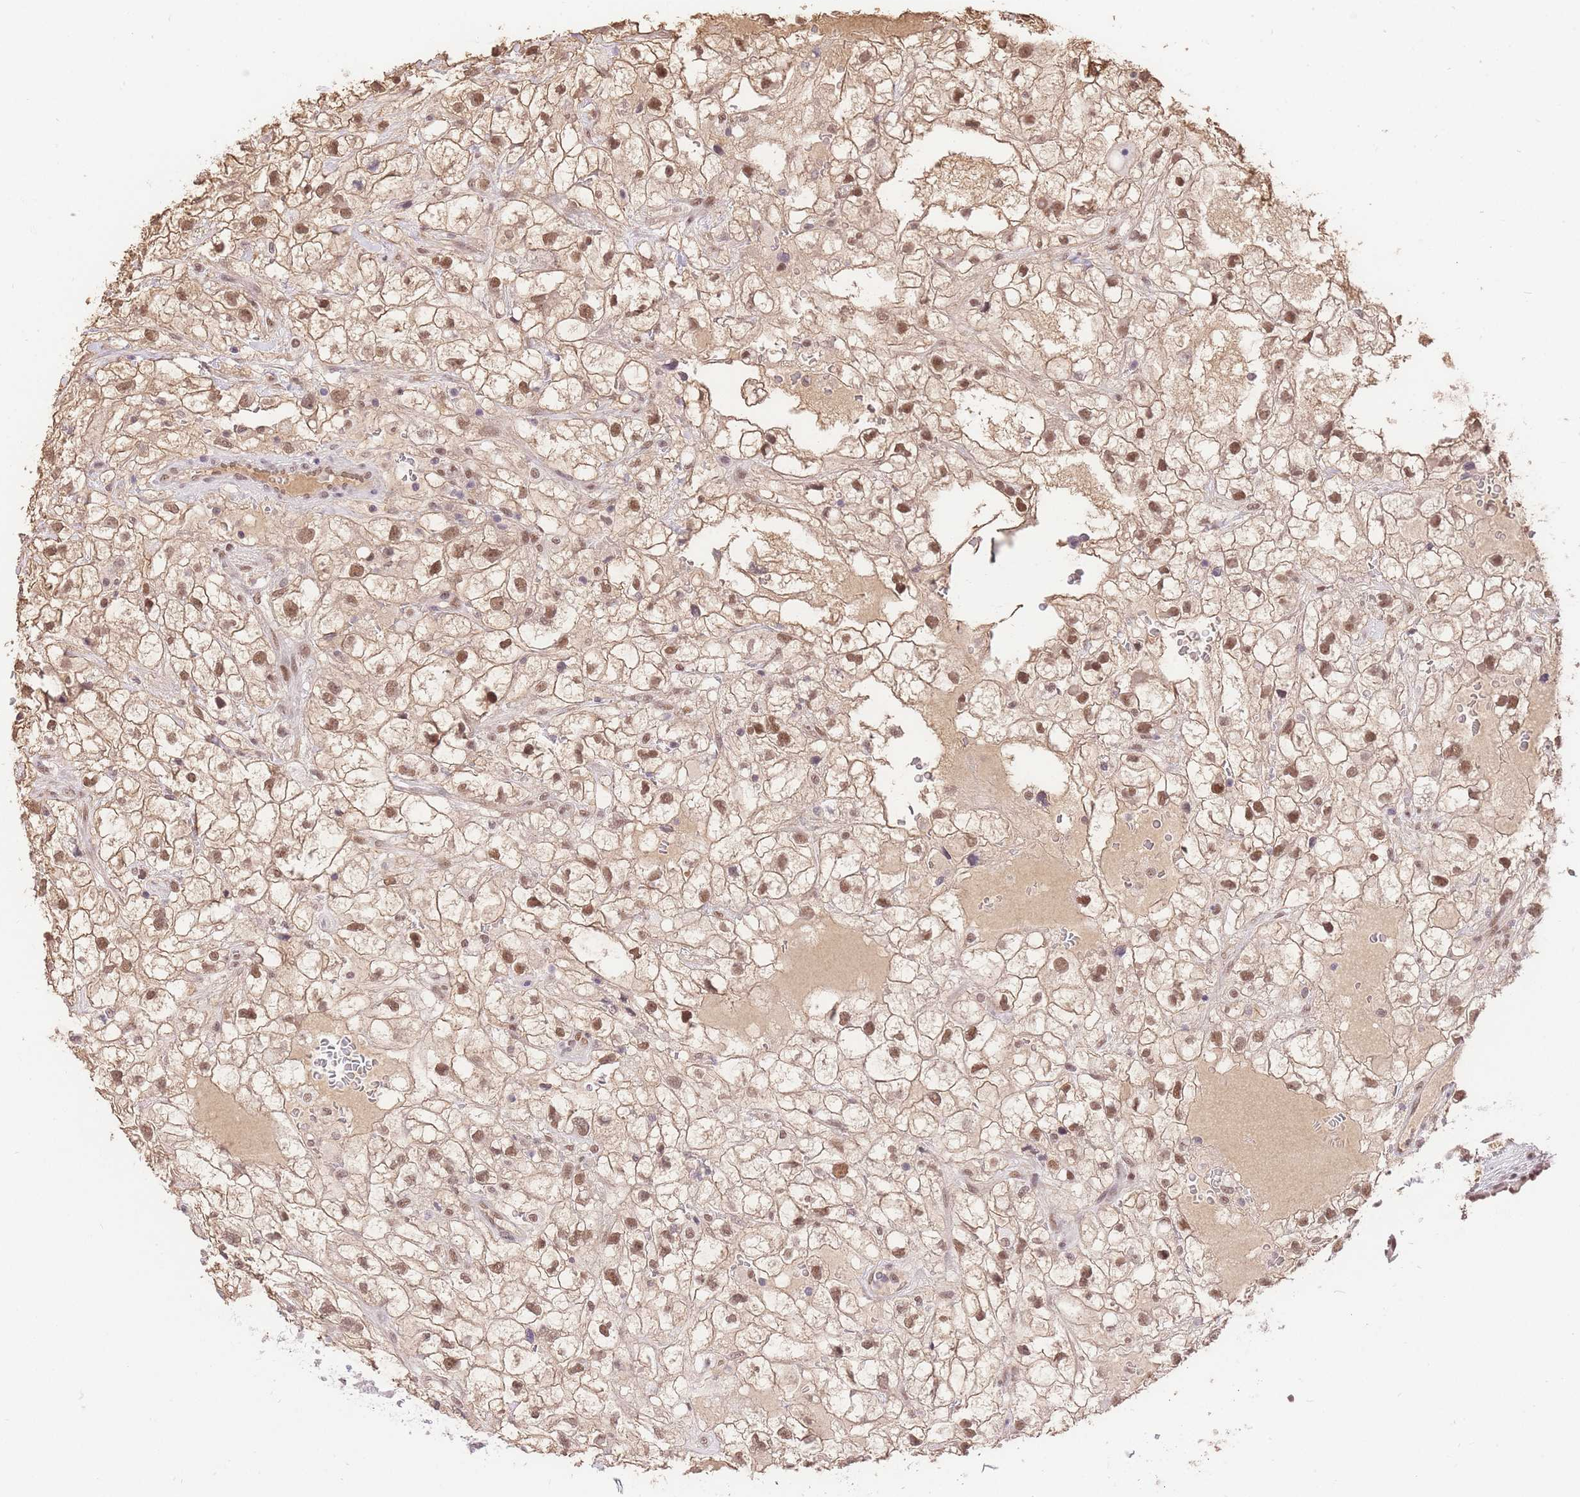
{"staining": {"intensity": "moderate", "quantity": ">75%", "location": "nuclear"}, "tissue": "renal cancer", "cell_type": "Tumor cells", "image_type": "cancer", "snomed": [{"axis": "morphology", "description": "Adenocarcinoma, NOS"}, {"axis": "topography", "description": "Kidney"}], "caption": "High-magnification brightfield microscopy of renal cancer (adenocarcinoma) stained with DAB (brown) and counterstained with hematoxylin (blue). tumor cells exhibit moderate nuclear expression is appreciated in approximately>75% of cells.", "gene": "UBXN7", "patient": {"sex": "male", "age": 59}}